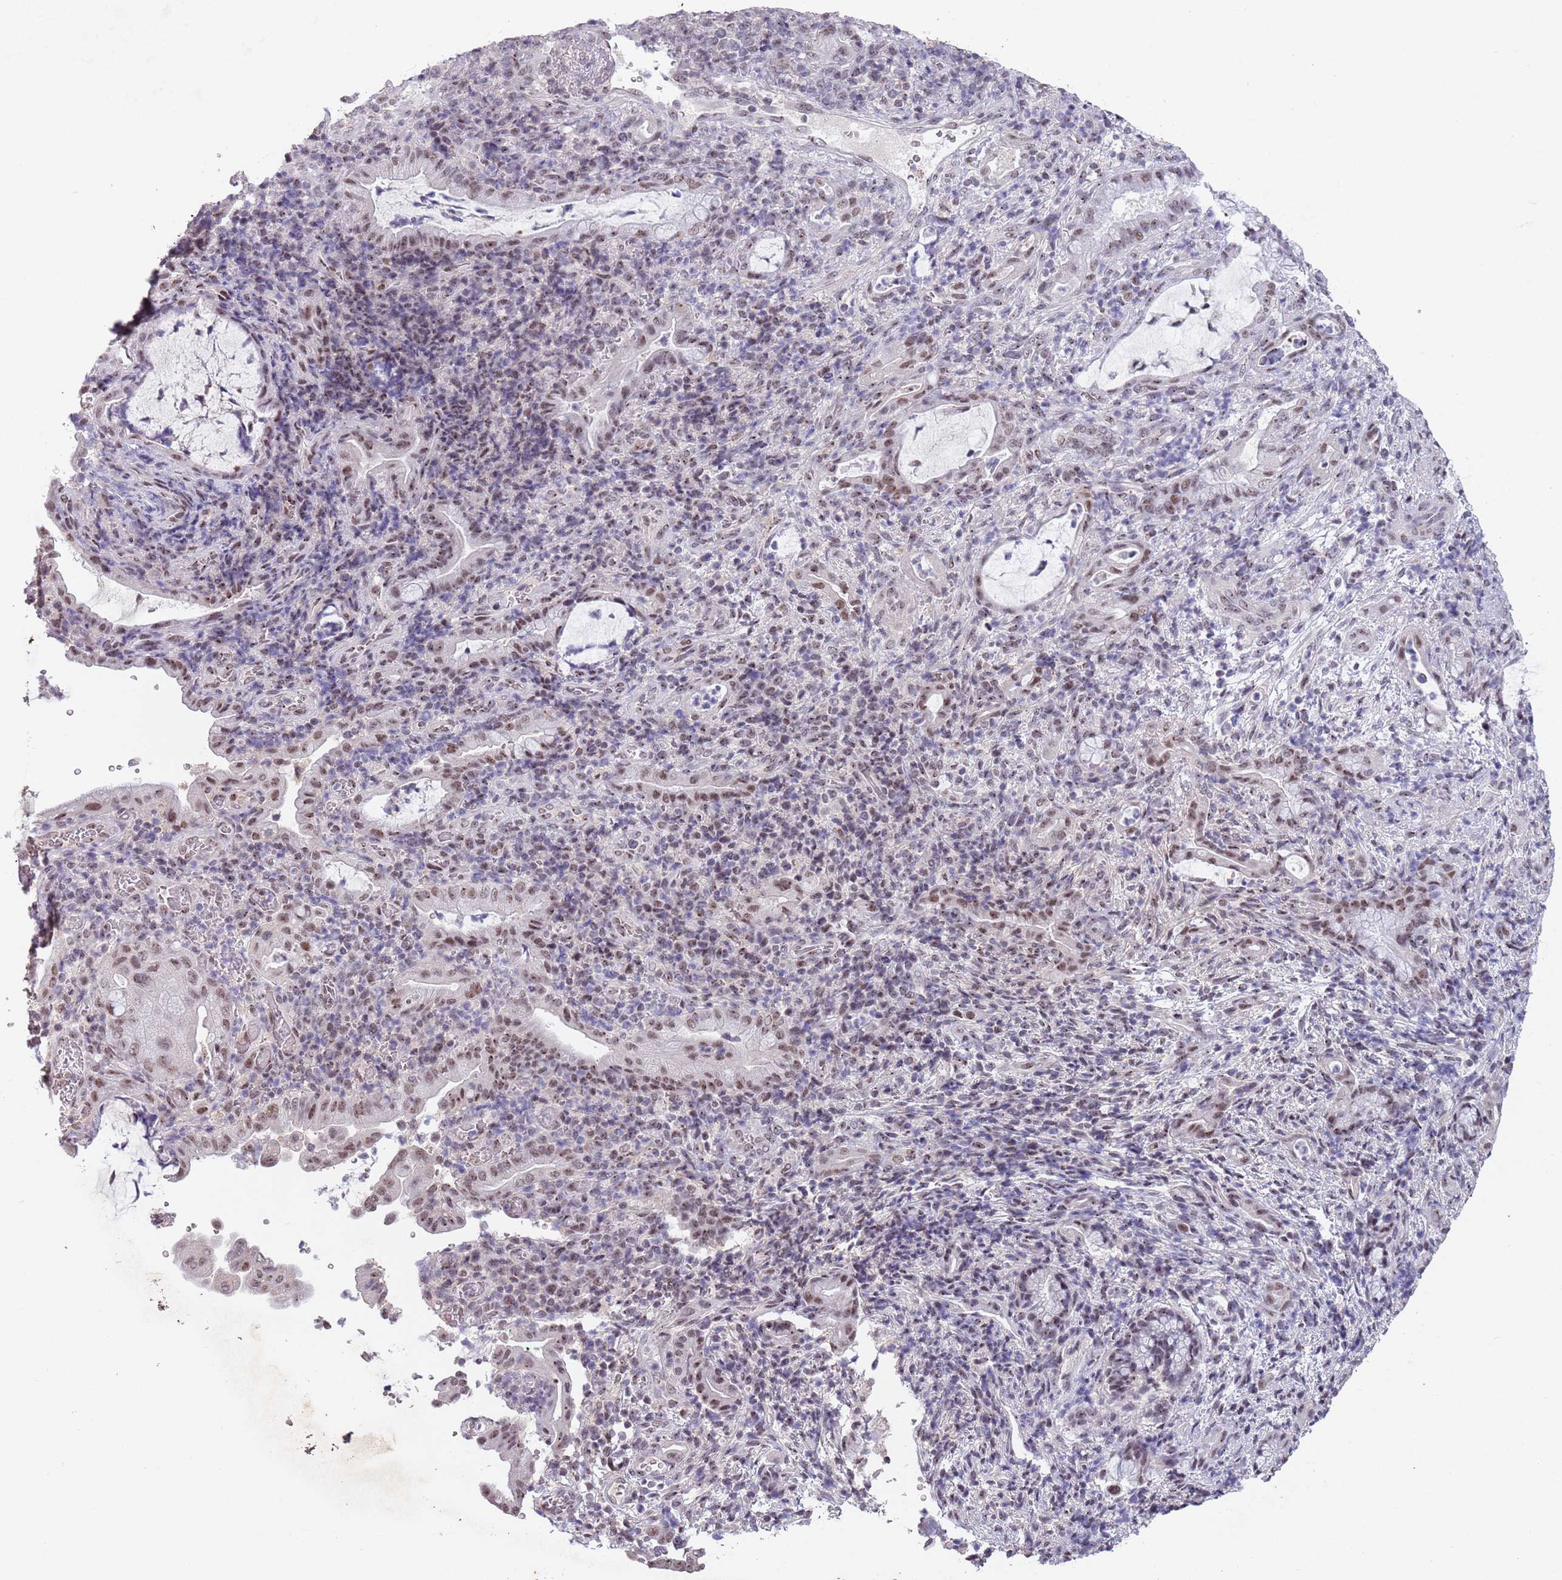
{"staining": {"intensity": "moderate", "quantity": ">75%", "location": "nuclear"}, "tissue": "pancreatic cancer", "cell_type": "Tumor cells", "image_type": "cancer", "snomed": [{"axis": "morphology", "description": "Normal tissue, NOS"}, {"axis": "morphology", "description": "Adenocarcinoma, NOS"}, {"axis": "topography", "description": "Pancreas"}], "caption": "Moderate nuclear positivity is identified in approximately >75% of tumor cells in adenocarcinoma (pancreatic).", "gene": "CIZ1", "patient": {"sex": "female", "age": 55}}